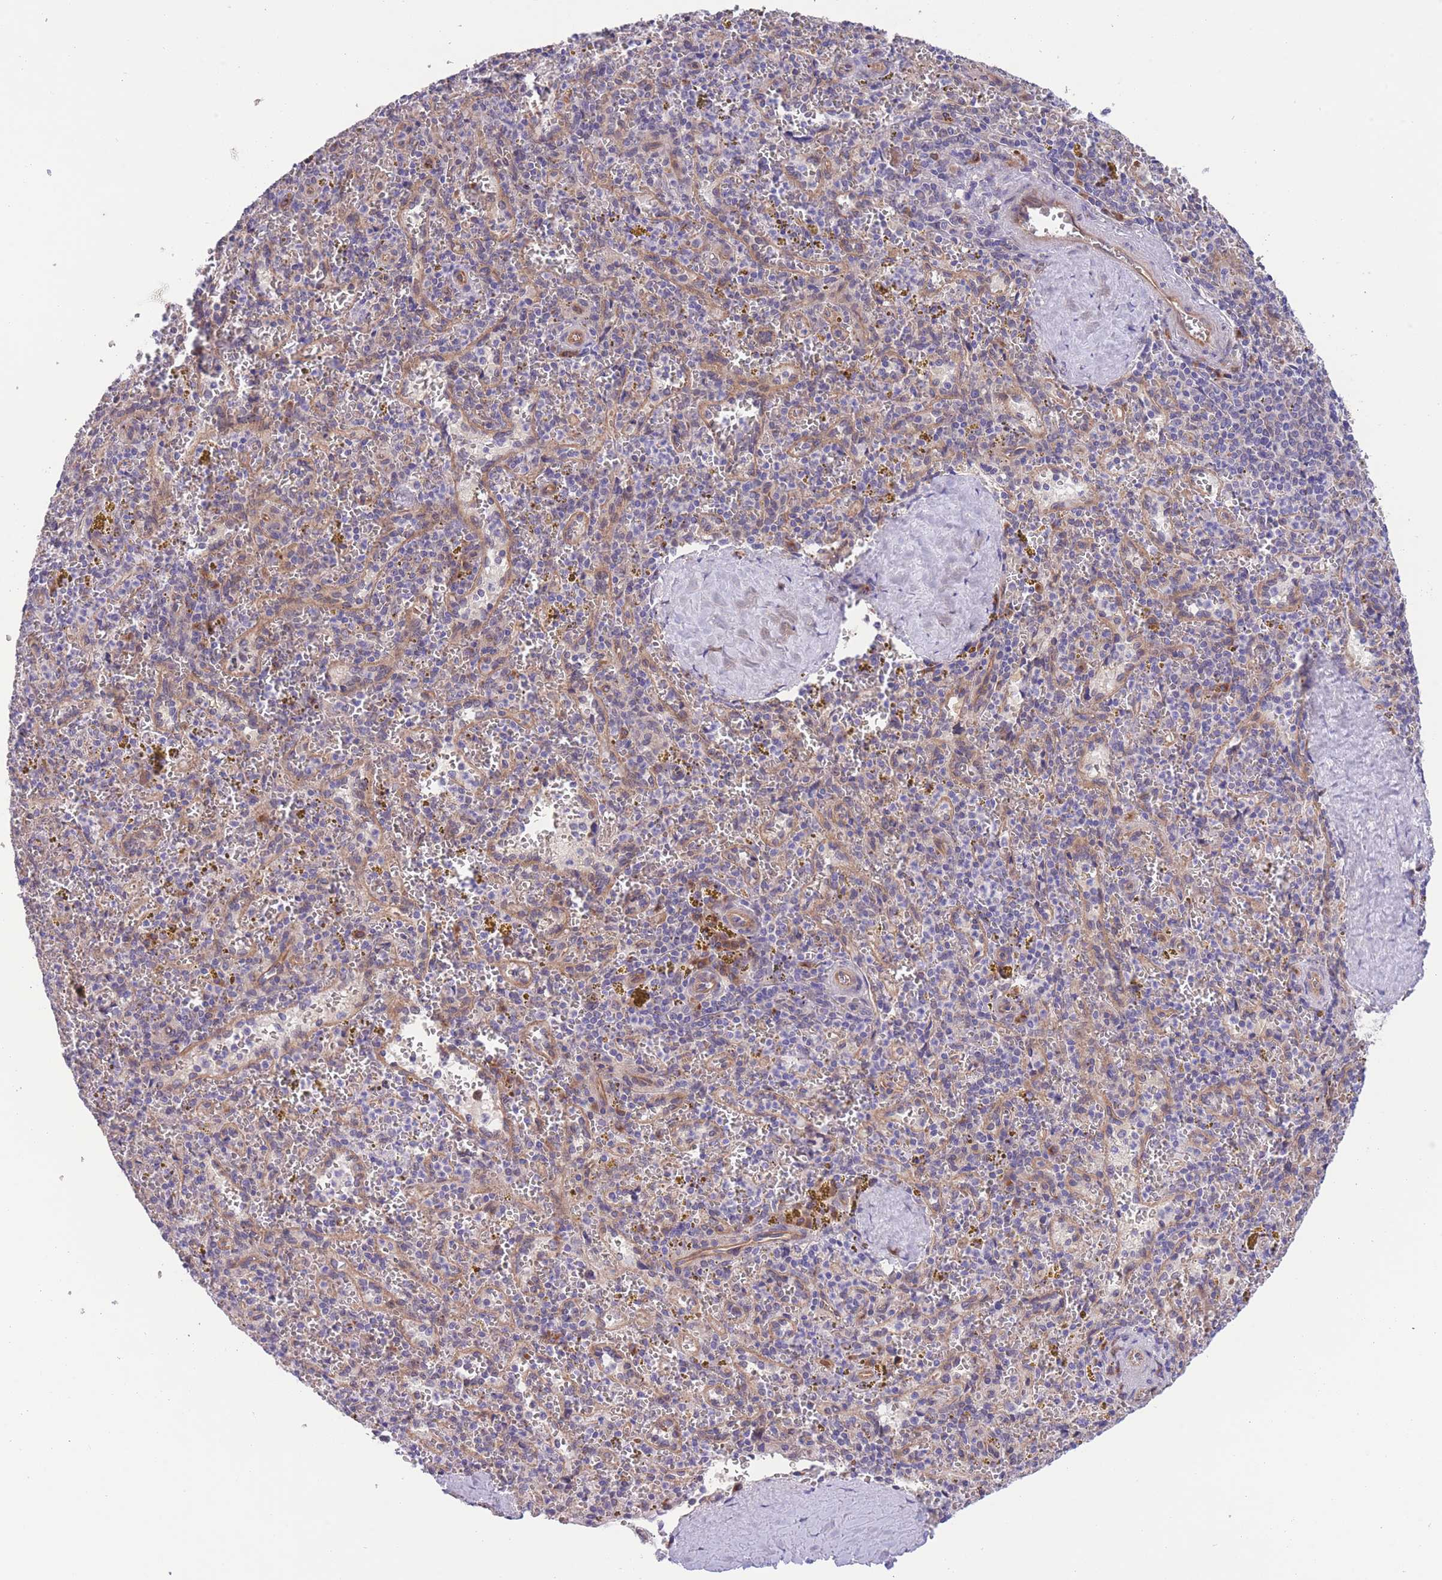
{"staining": {"intensity": "moderate", "quantity": "<25%", "location": "cytoplasmic/membranous"}, "tissue": "spleen", "cell_type": "Cells in red pulp", "image_type": "normal", "snomed": [{"axis": "morphology", "description": "Normal tissue, NOS"}, {"axis": "topography", "description": "Spleen"}], "caption": "A histopathology image showing moderate cytoplasmic/membranous staining in approximately <25% of cells in red pulp in normal spleen, as visualized by brown immunohistochemical staining.", "gene": "WWOX", "patient": {"sex": "male", "age": 57}}